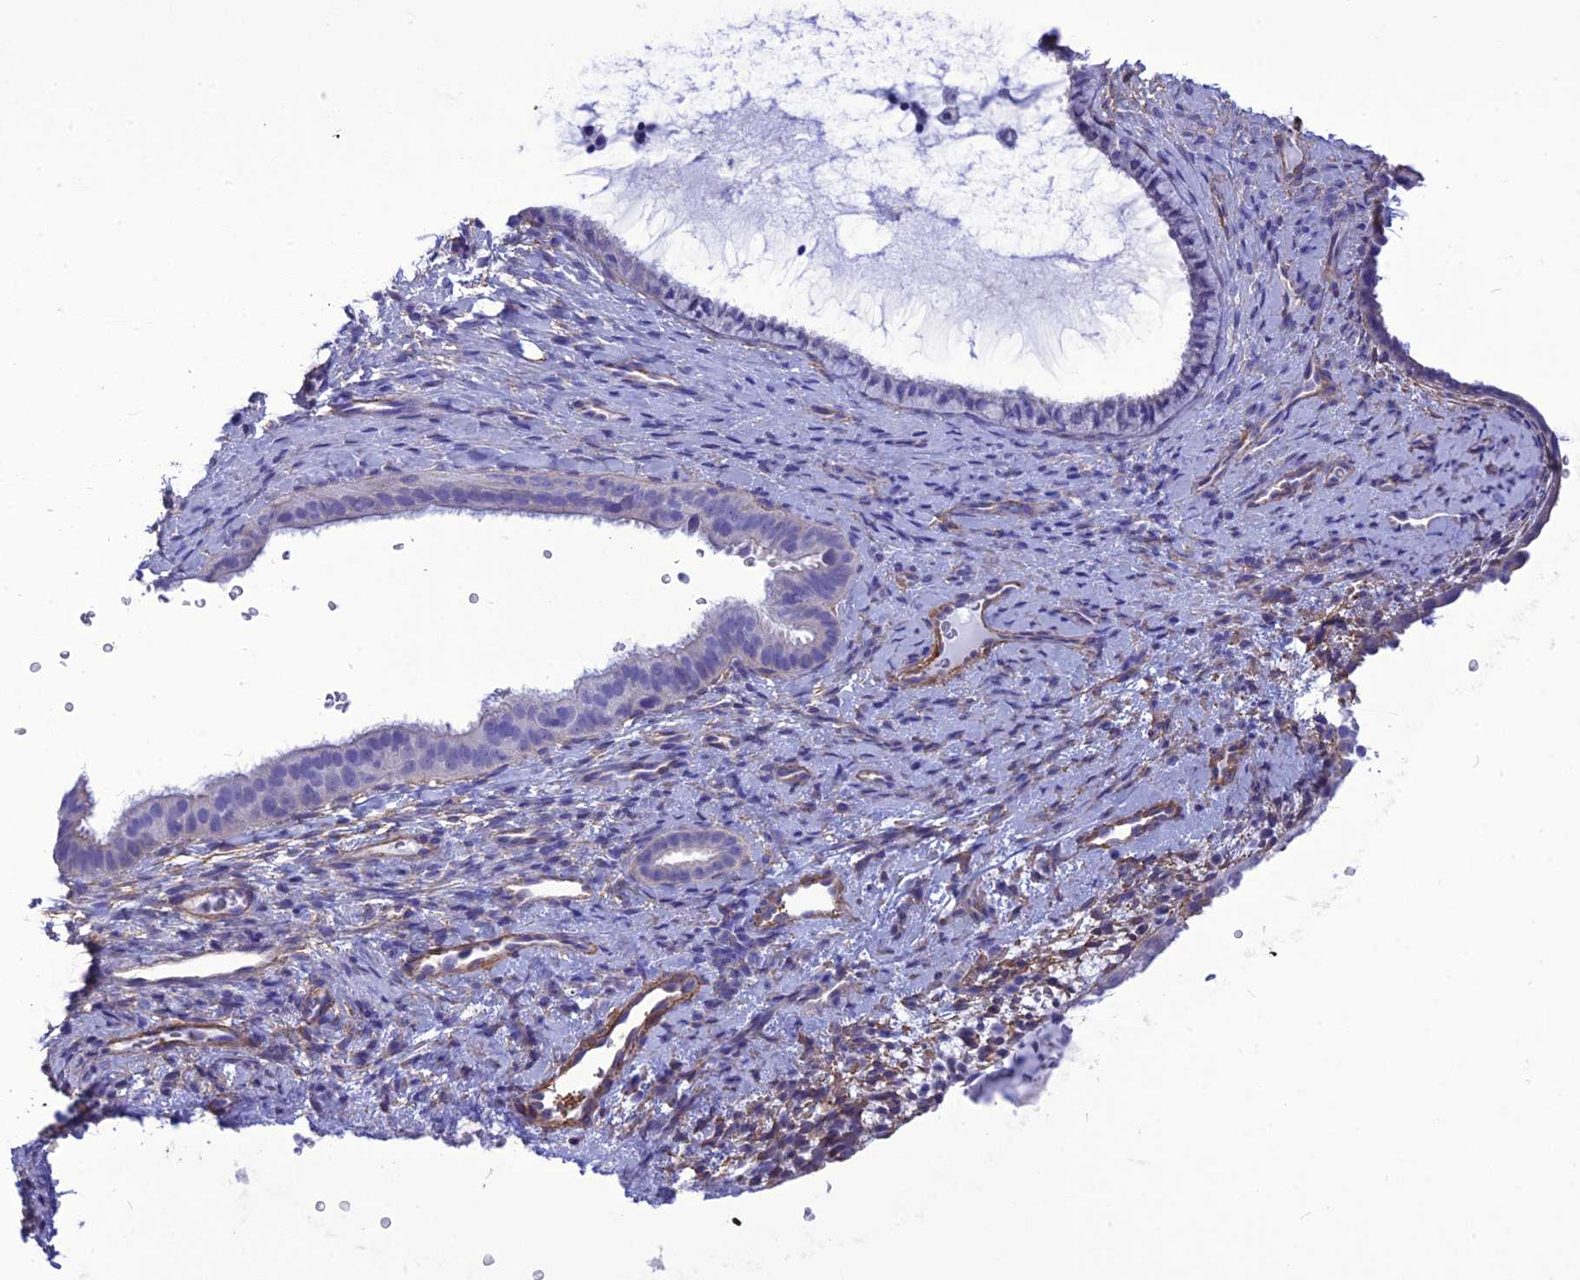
{"staining": {"intensity": "negative", "quantity": "none", "location": "none"}, "tissue": "endometrium", "cell_type": "Cells in endometrial stroma", "image_type": "normal", "snomed": [{"axis": "morphology", "description": "Normal tissue, NOS"}, {"axis": "topography", "description": "Endometrium"}], "caption": "Histopathology image shows no protein positivity in cells in endometrial stroma of unremarkable endometrium.", "gene": "NKD1", "patient": {"sex": "female", "age": 65}}